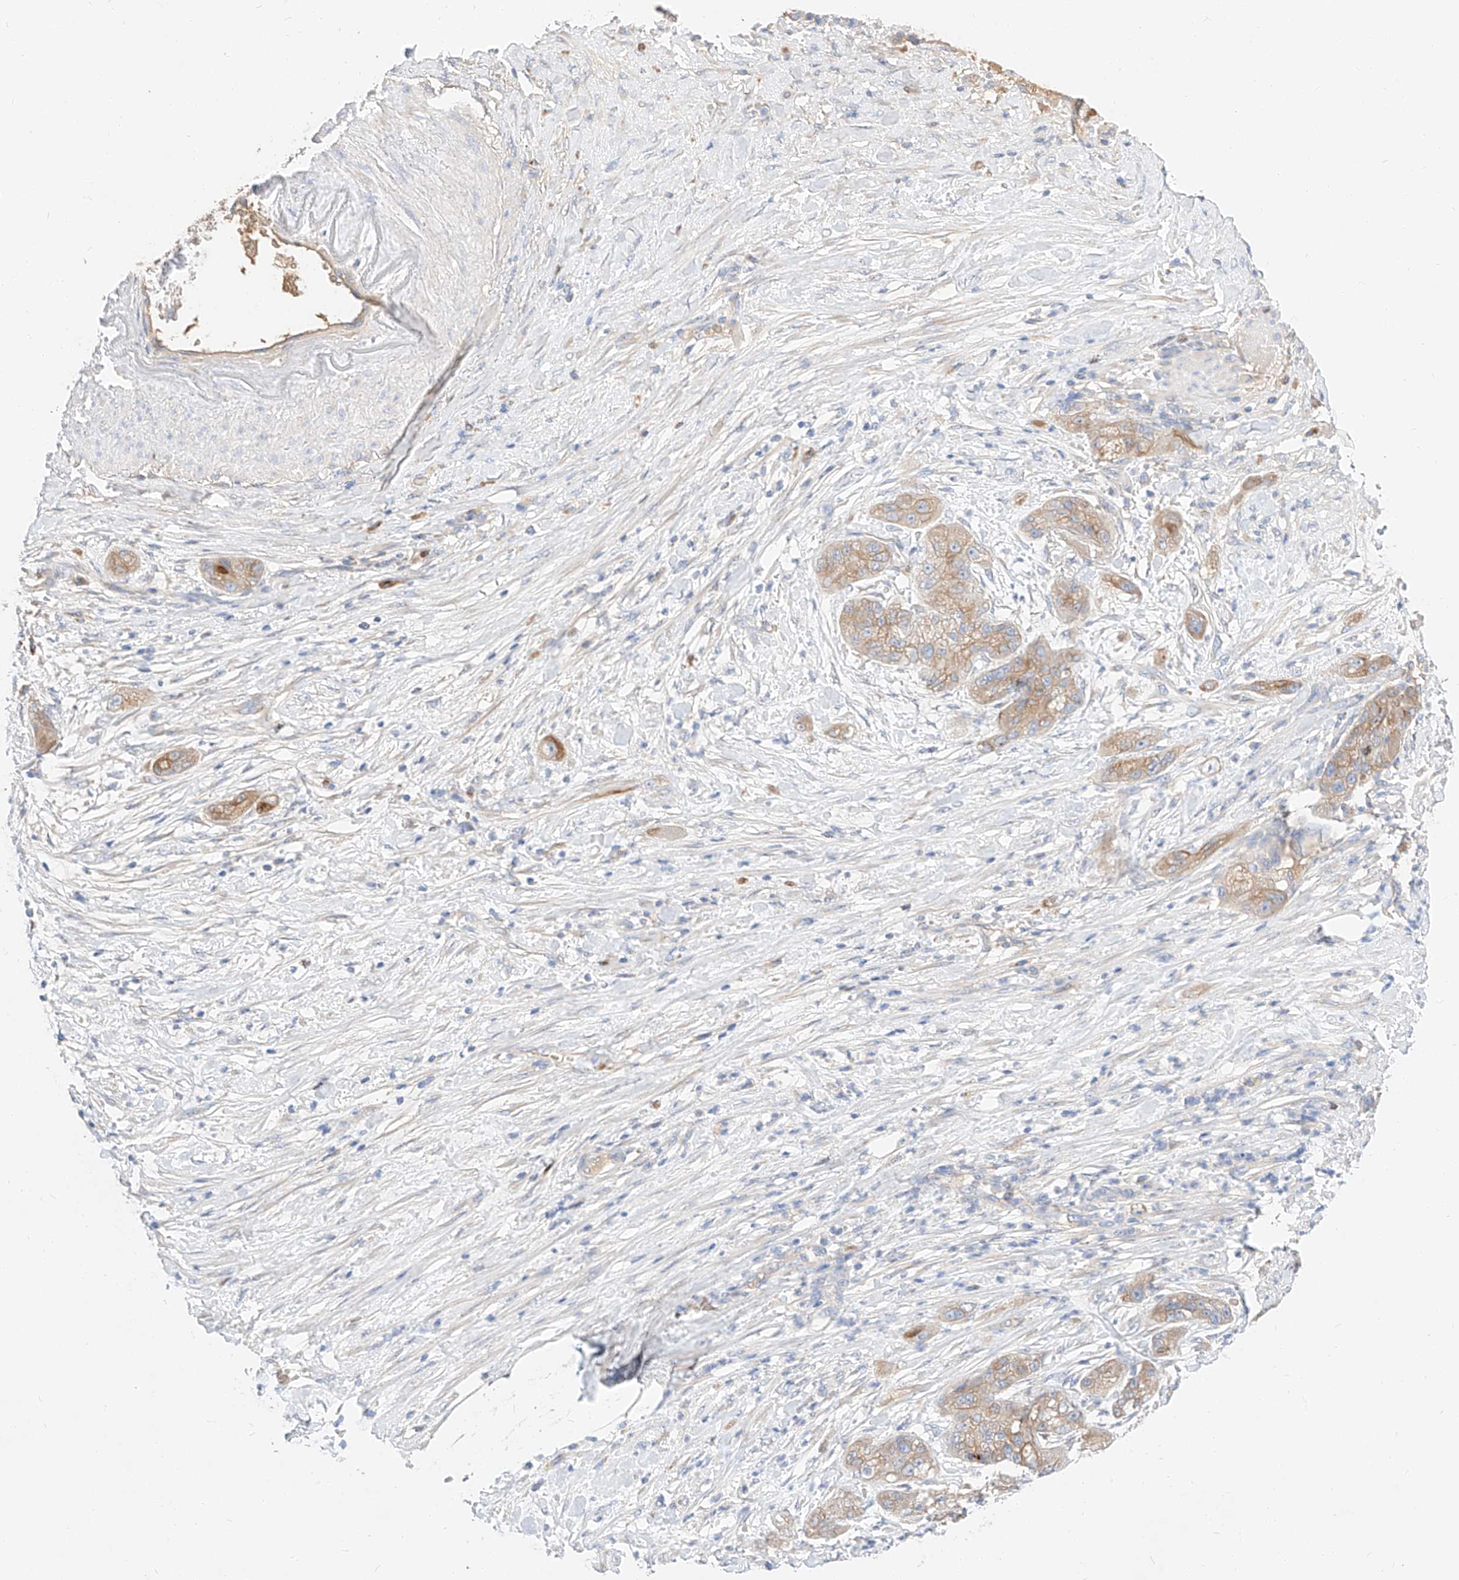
{"staining": {"intensity": "weak", "quantity": ">75%", "location": "cytoplasmic/membranous"}, "tissue": "pancreatic cancer", "cell_type": "Tumor cells", "image_type": "cancer", "snomed": [{"axis": "morphology", "description": "Adenocarcinoma, NOS"}, {"axis": "topography", "description": "Pancreas"}], "caption": "A brown stain shows weak cytoplasmic/membranous staining of a protein in human pancreatic cancer tumor cells.", "gene": "MAP7", "patient": {"sex": "female", "age": 78}}